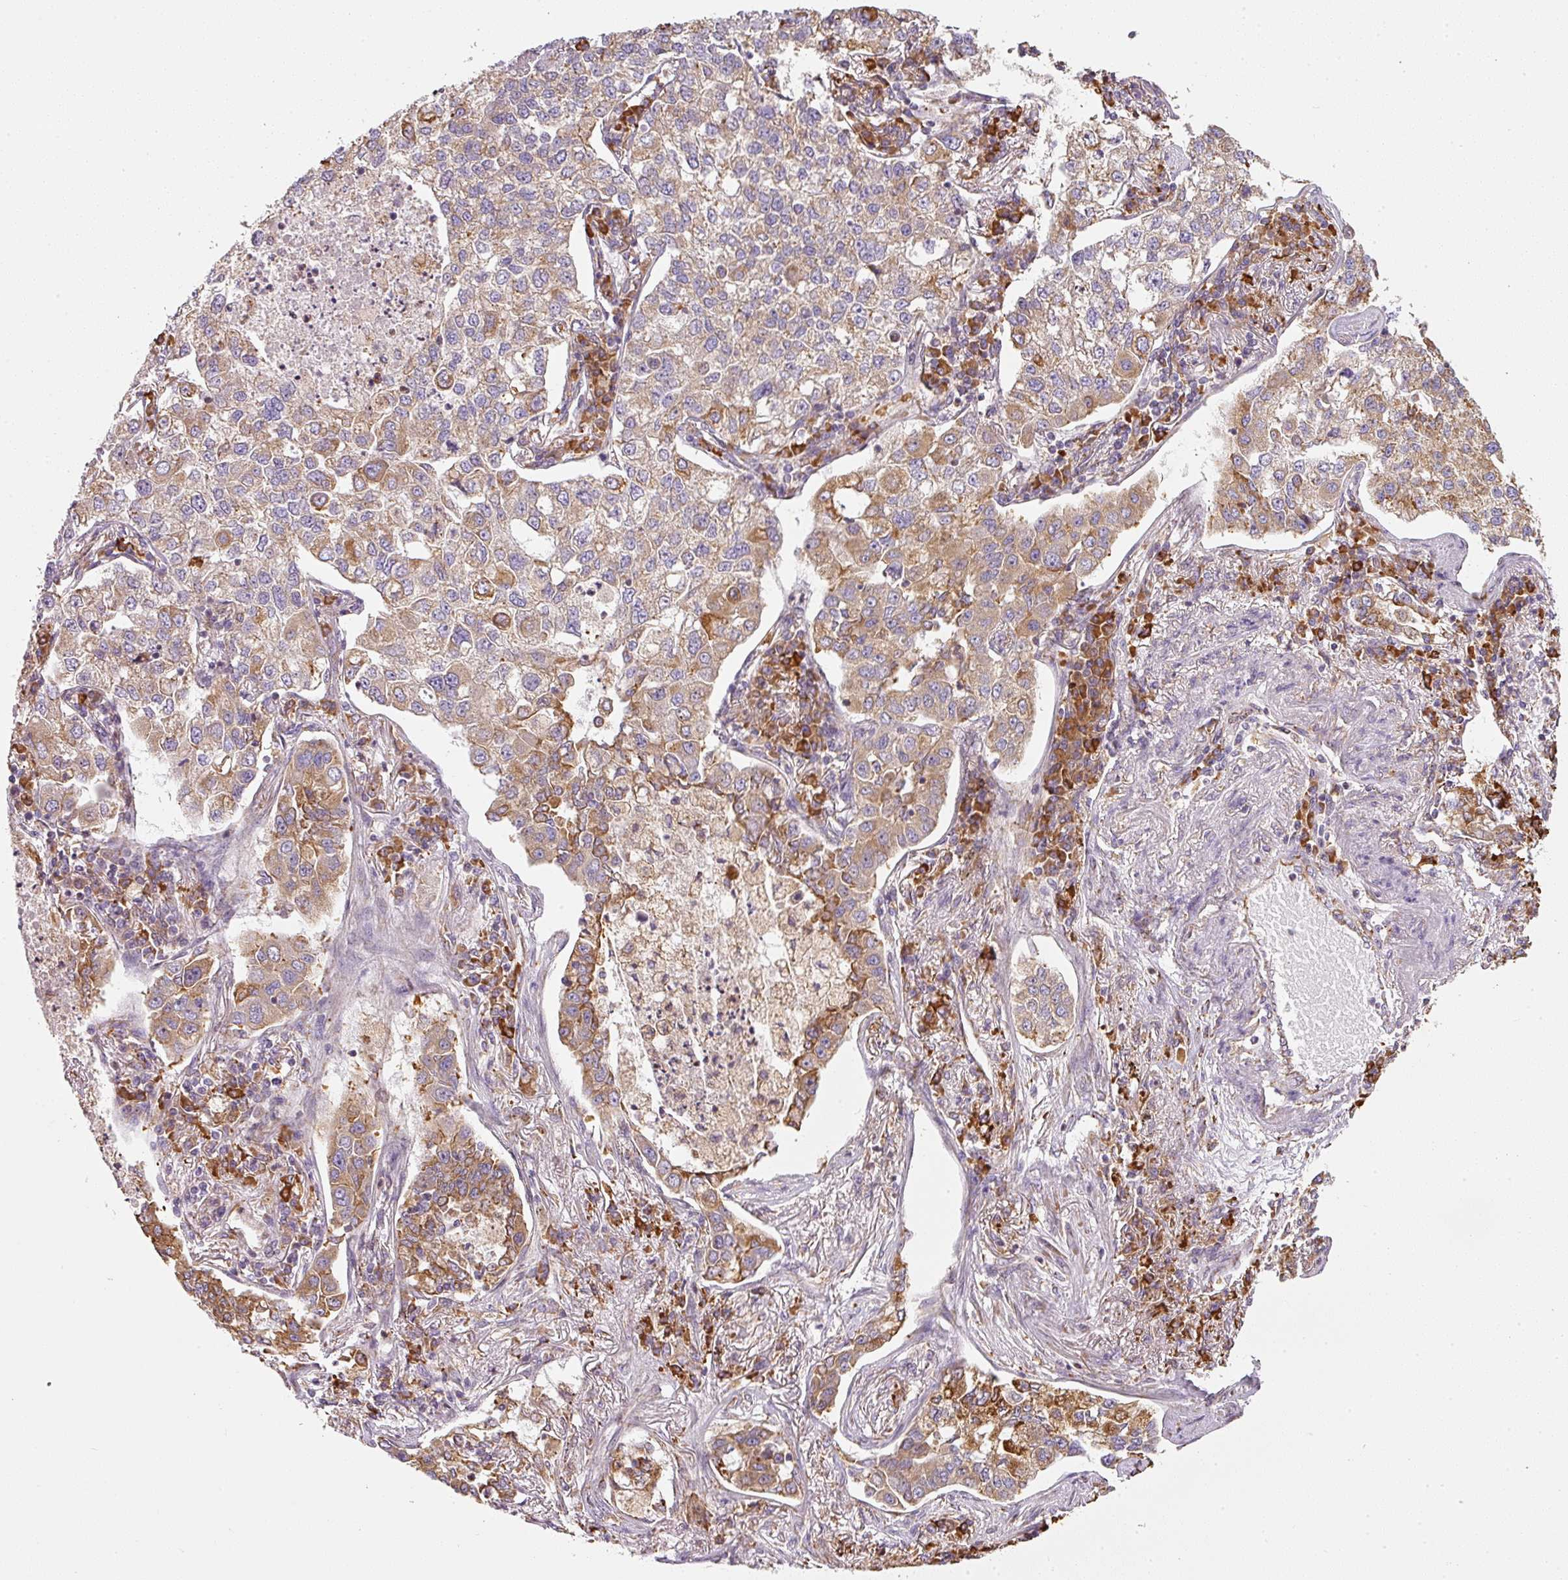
{"staining": {"intensity": "moderate", "quantity": ">75%", "location": "cytoplasmic/membranous"}, "tissue": "lung cancer", "cell_type": "Tumor cells", "image_type": "cancer", "snomed": [{"axis": "morphology", "description": "Adenocarcinoma, NOS"}, {"axis": "topography", "description": "Lung"}], "caption": "Adenocarcinoma (lung) was stained to show a protein in brown. There is medium levels of moderate cytoplasmic/membranous positivity in about >75% of tumor cells.", "gene": "MORN4", "patient": {"sex": "male", "age": 49}}